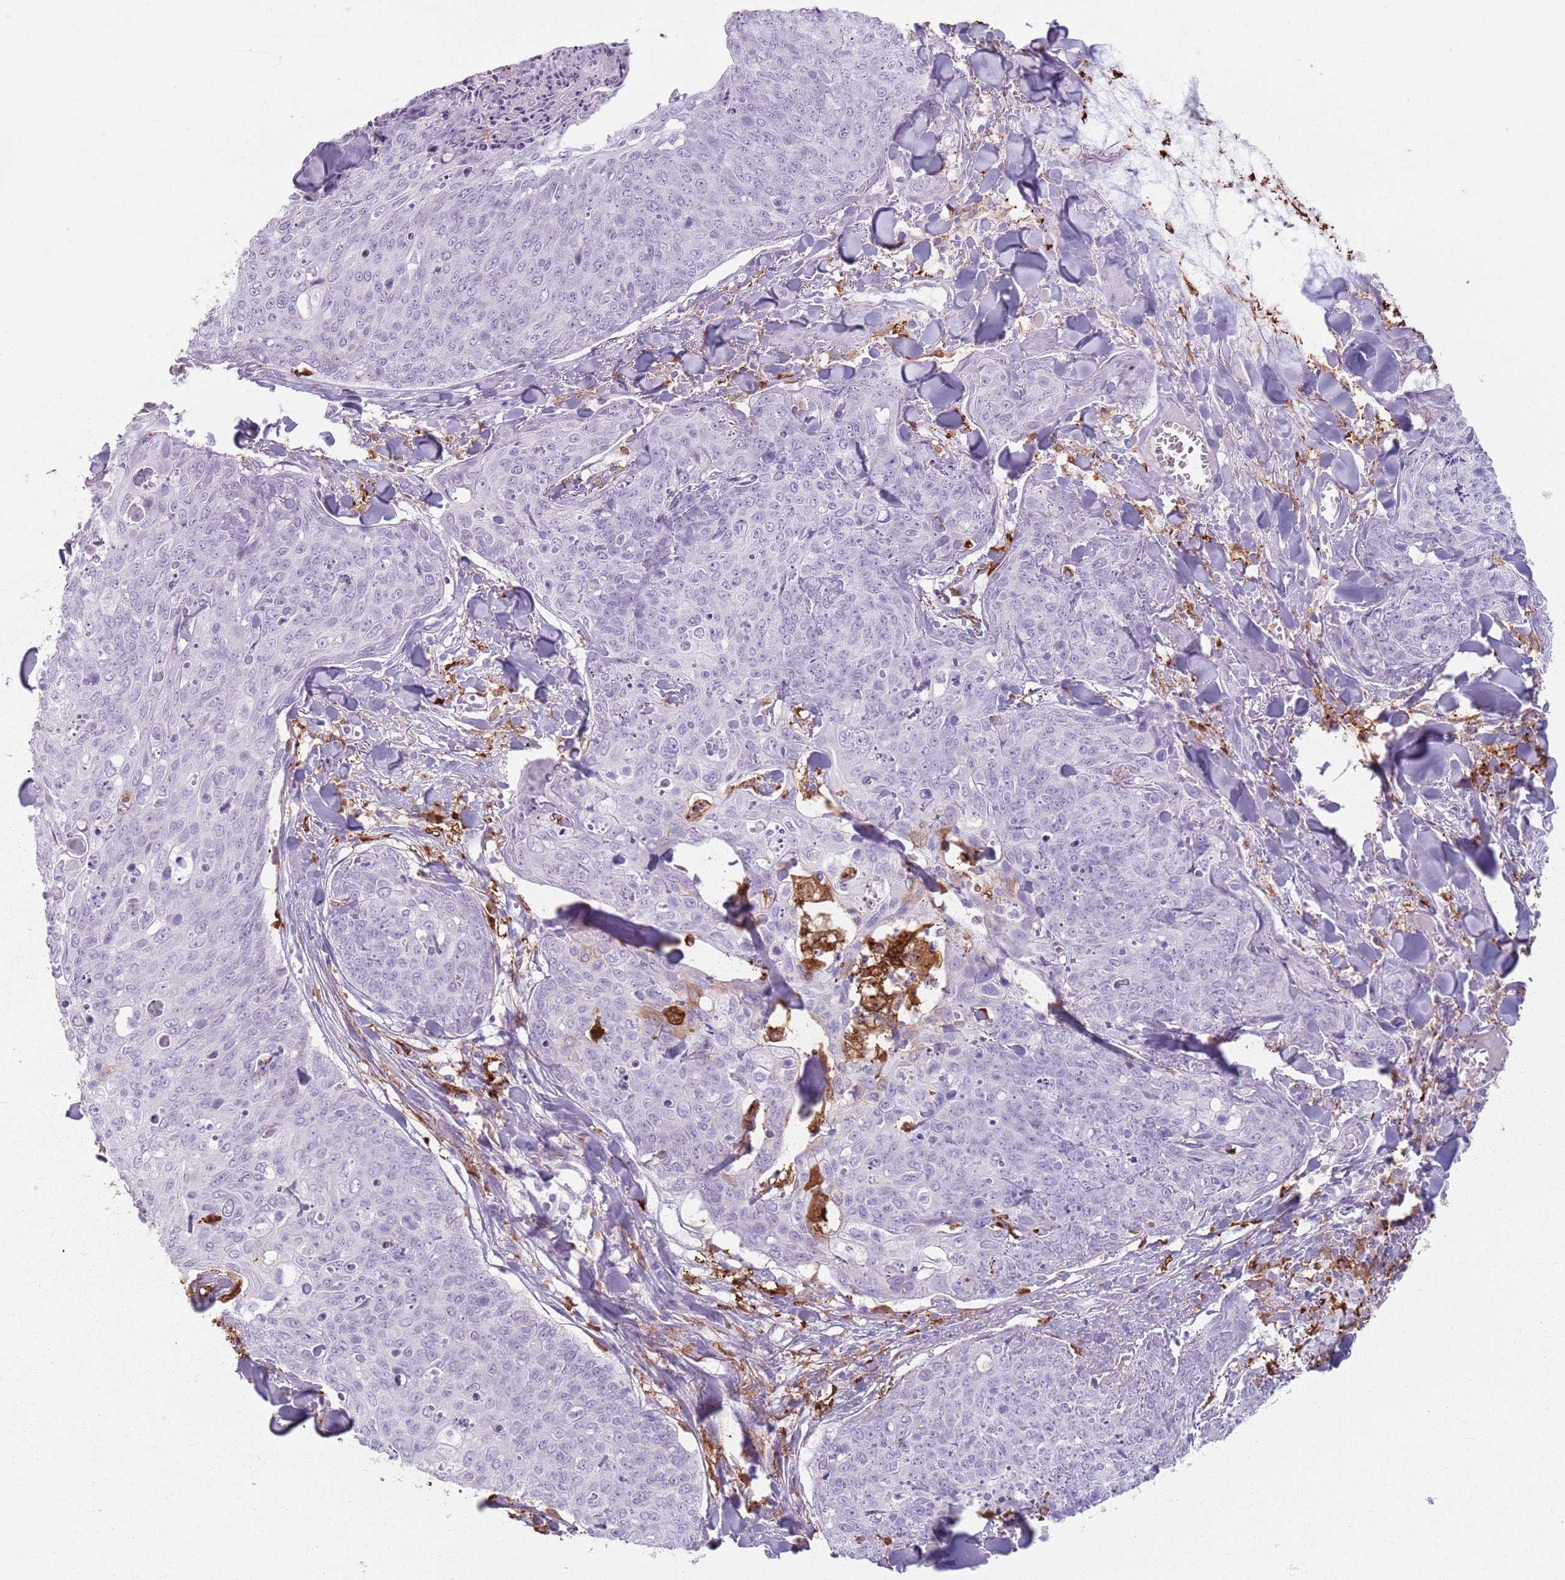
{"staining": {"intensity": "negative", "quantity": "none", "location": "none"}, "tissue": "skin cancer", "cell_type": "Tumor cells", "image_type": "cancer", "snomed": [{"axis": "morphology", "description": "Squamous cell carcinoma, NOS"}, {"axis": "topography", "description": "Skin"}, {"axis": "topography", "description": "Vulva"}], "caption": "DAB immunohistochemical staining of squamous cell carcinoma (skin) demonstrates no significant staining in tumor cells.", "gene": "GDPGP1", "patient": {"sex": "female", "age": 85}}